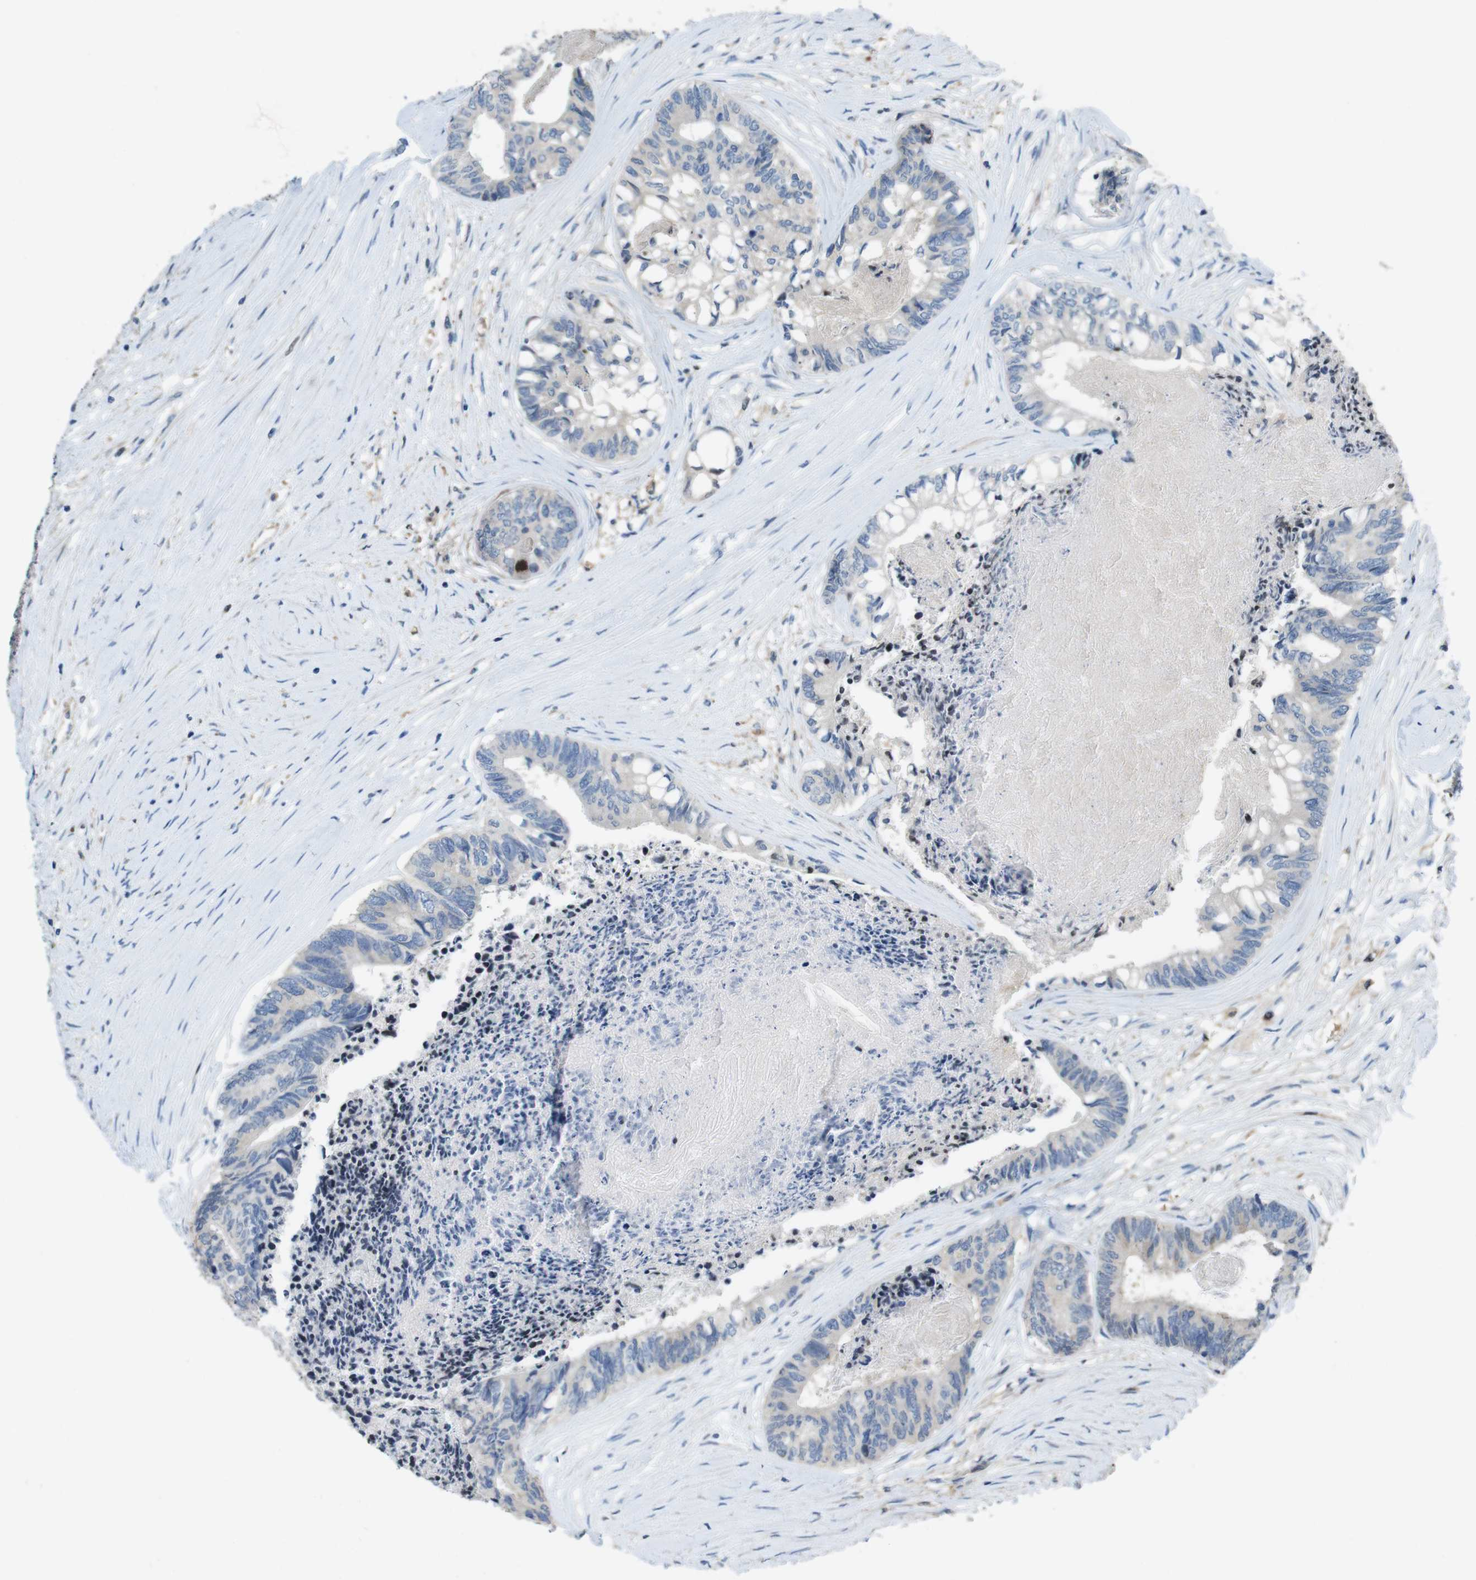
{"staining": {"intensity": "negative", "quantity": "none", "location": "none"}, "tissue": "colorectal cancer", "cell_type": "Tumor cells", "image_type": "cancer", "snomed": [{"axis": "morphology", "description": "Adenocarcinoma, NOS"}, {"axis": "topography", "description": "Rectum"}], "caption": "This image is of colorectal adenocarcinoma stained with IHC to label a protein in brown with the nuclei are counter-stained blue. There is no positivity in tumor cells.", "gene": "PCDH10", "patient": {"sex": "male", "age": 63}}